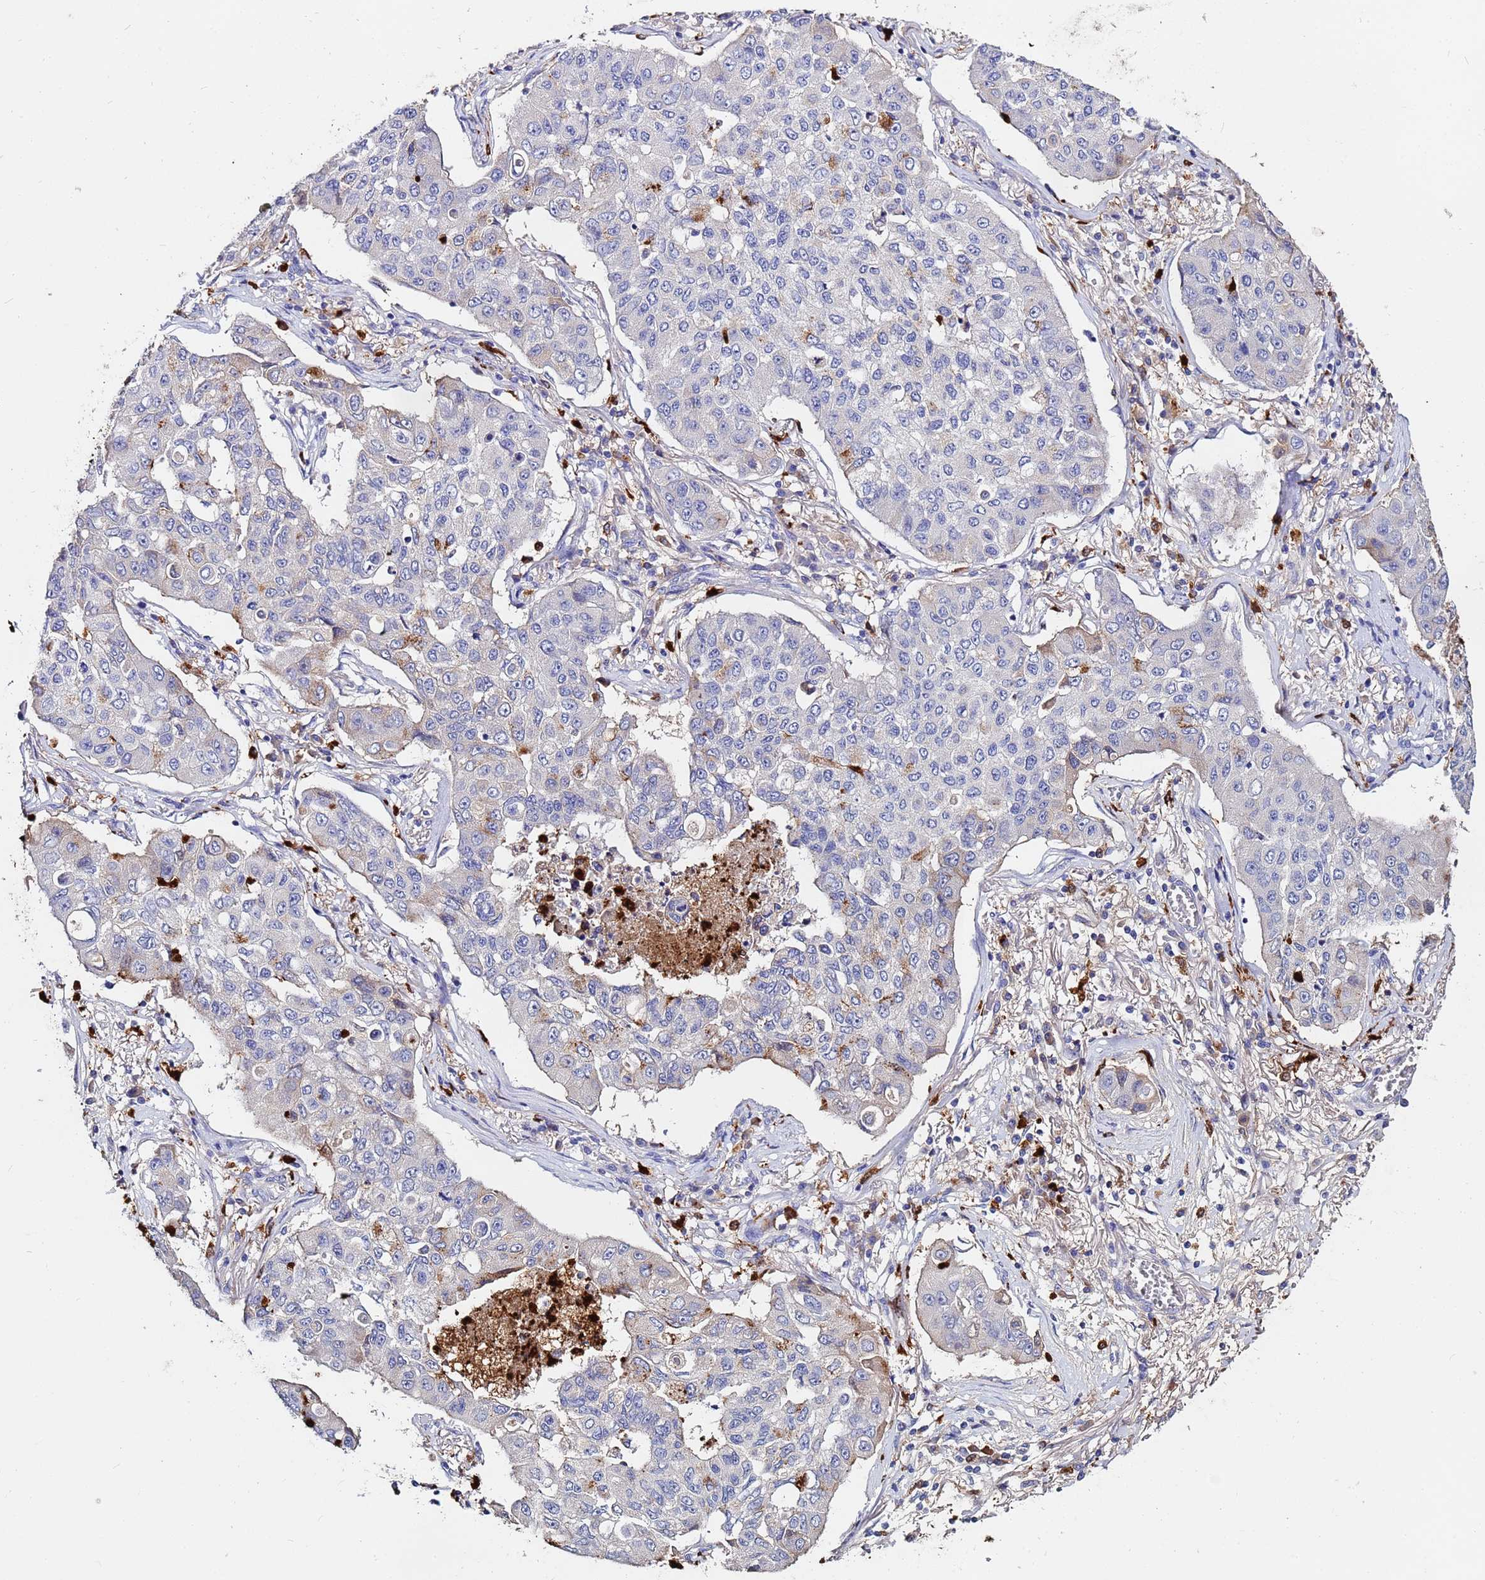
{"staining": {"intensity": "moderate", "quantity": "<25%", "location": "cytoplasmic/membranous"}, "tissue": "lung cancer", "cell_type": "Tumor cells", "image_type": "cancer", "snomed": [{"axis": "morphology", "description": "Squamous cell carcinoma, NOS"}, {"axis": "topography", "description": "Lung"}], "caption": "Protein expression analysis of human lung cancer reveals moderate cytoplasmic/membranous staining in approximately <25% of tumor cells. The protein of interest is stained brown, and the nuclei are stained in blue (DAB IHC with brightfield microscopy, high magnification).", "gene": "TUBAL3", "patient": {"sex": "male", "age": 74}}